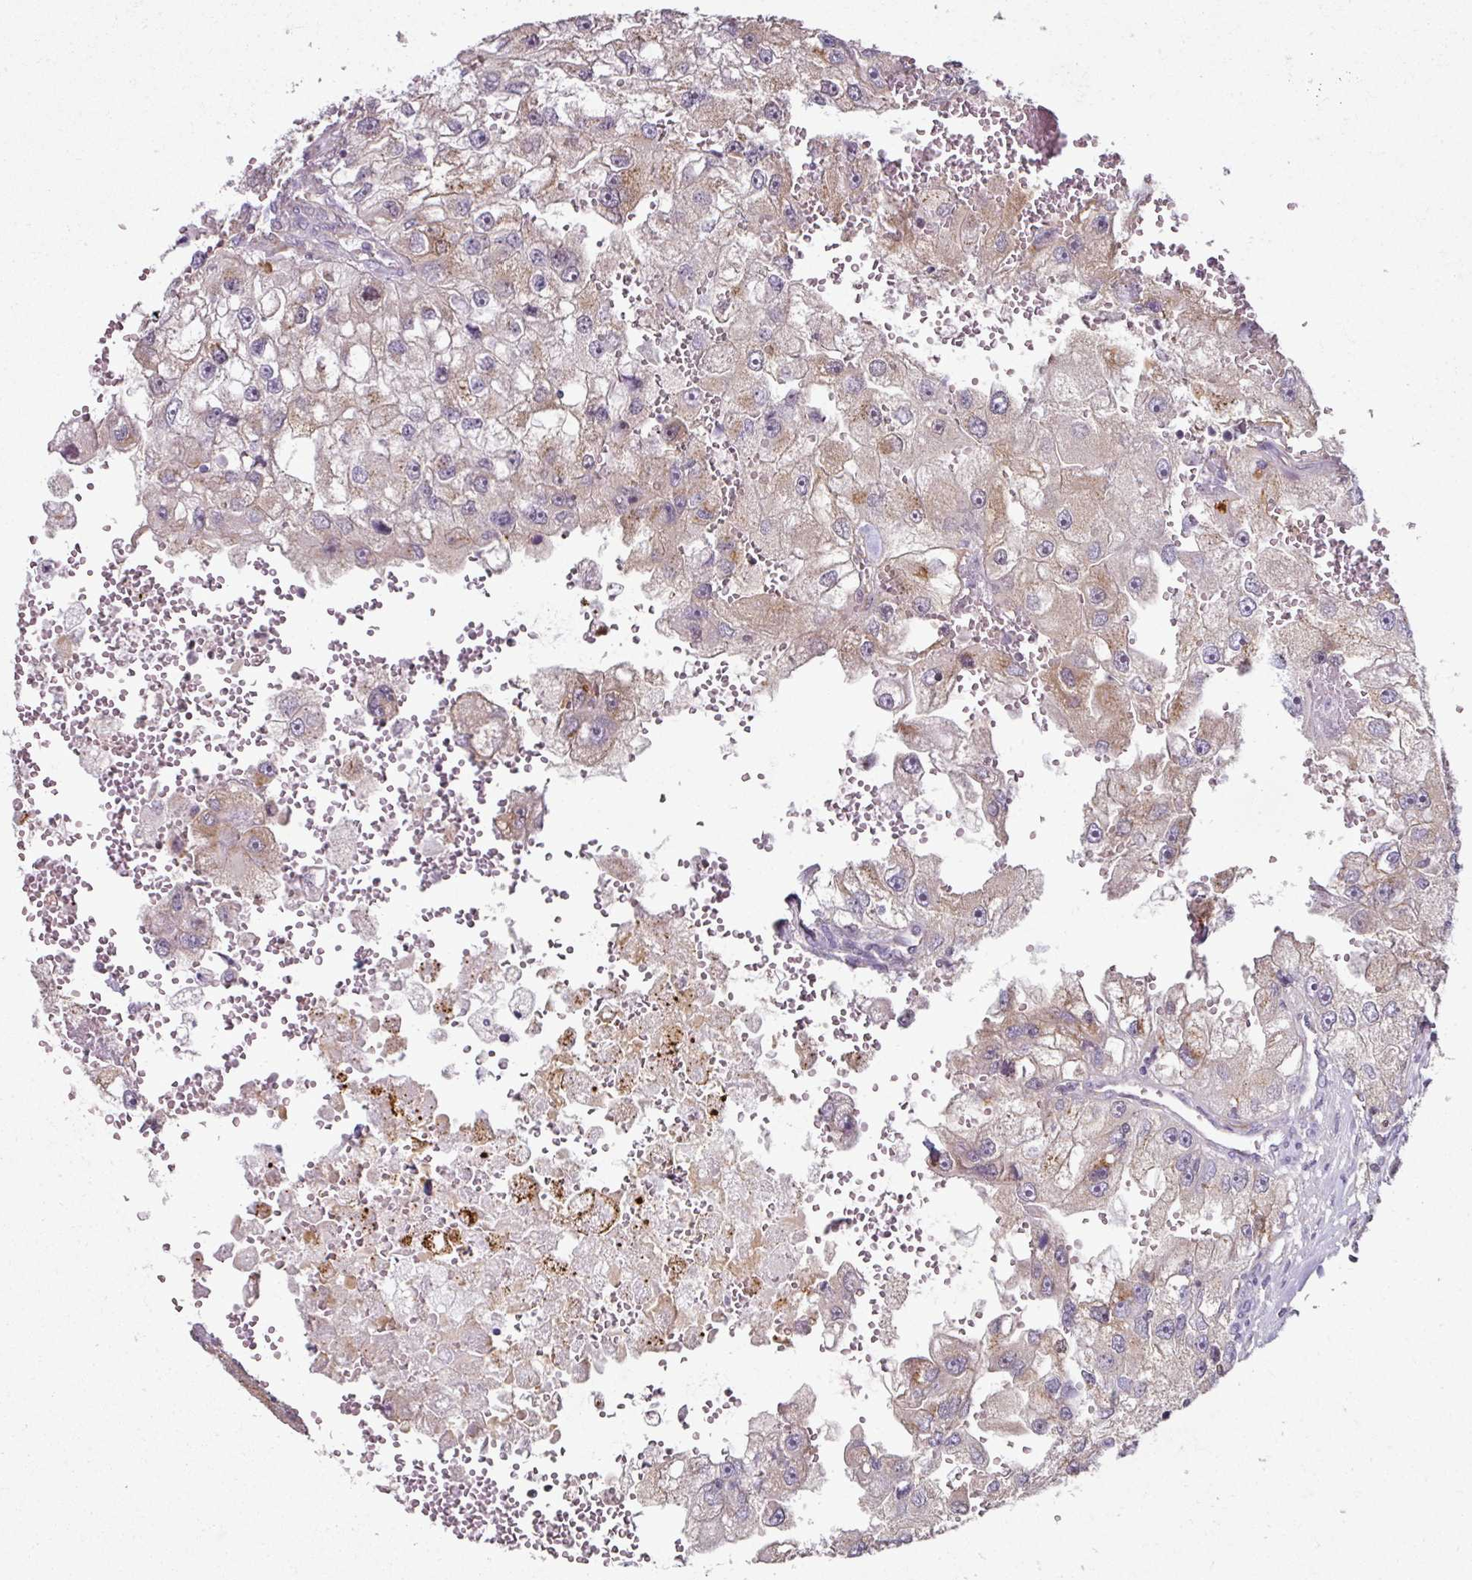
{"staining": {"intensity": "moderate", "quantity": "<25%", "location": "cytoplasmic/membranous"}, "tissue": "renal cancer", "cell_type": "Tumor cells", "image_type": "cancer", "snomed": [{"axis": "morphology", "description": "Adenocarcinoma, NOS"}, {"axis": "topography", "description": "Kidney"}], "caption": "A histopathology image of renal cancer (adenocarcinoma) stained for a protein displays moderate cytoplasmic/membranous brown staining in tumor cells.", "gene": "C19orf33", "patient": {"sex": "male", "age": 63}}